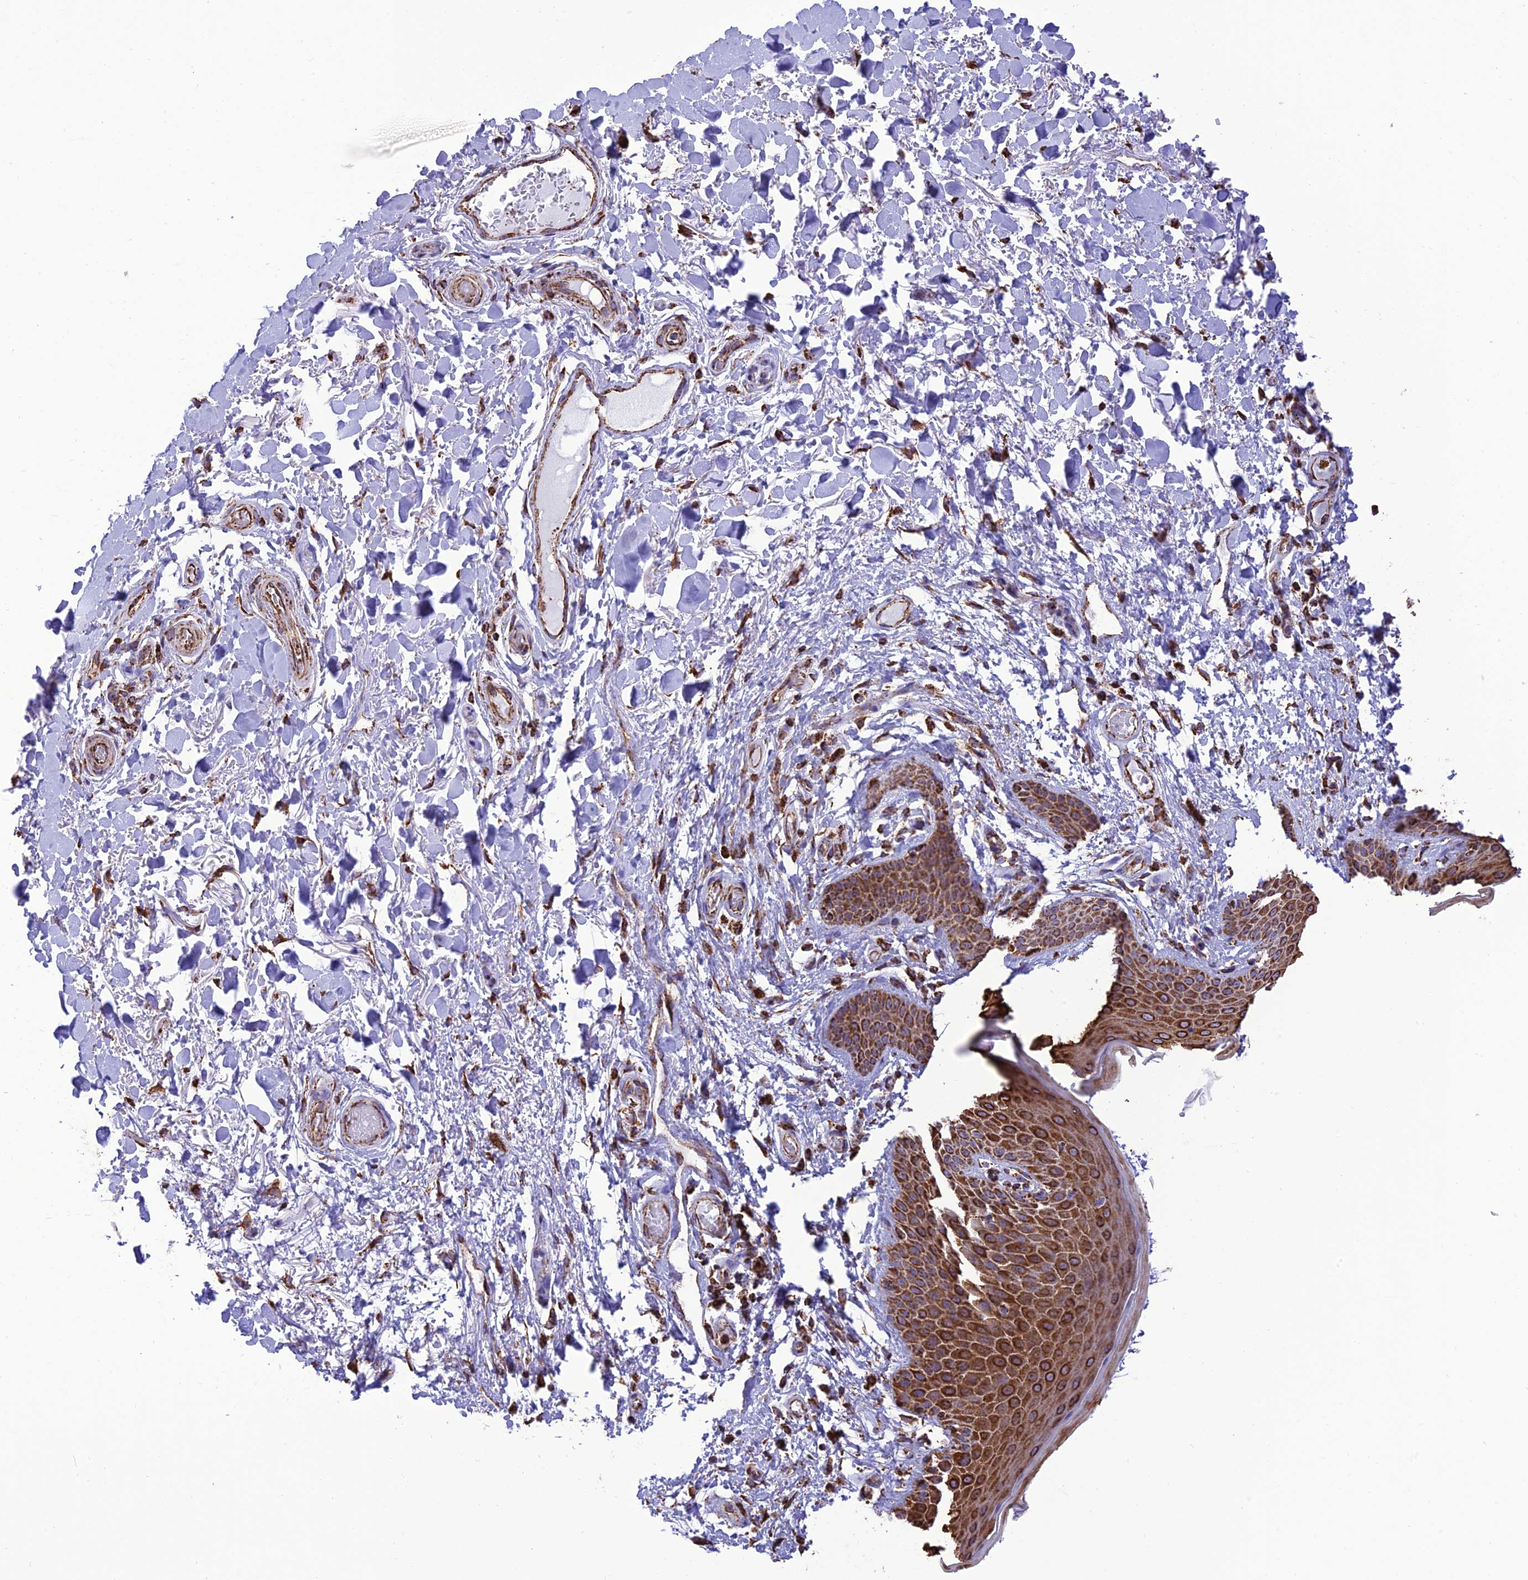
{"staining": {"intensity": "strong", "quantity": ">75%", "location": "cytoplasmic/membranous"}, "tissue": "skin", "cell_type": "Epidermal cells", "image_type": "normal", "snomed": [{"axis": "morphology", "description": "Normal tissue, NOS"}, {"axis": "topography", "description": "Anal"}], "caption": "Immunohistochemical staining of normal human skin demonstrates strong cytoplasmic/membranous protein positivity in about >75% of epidermal cells. (DAB IHC, brown staining for protein, blue staining for nuclei).", "gene": "NDUFAF1", "patient": {"sex": "male", "age": 74}}